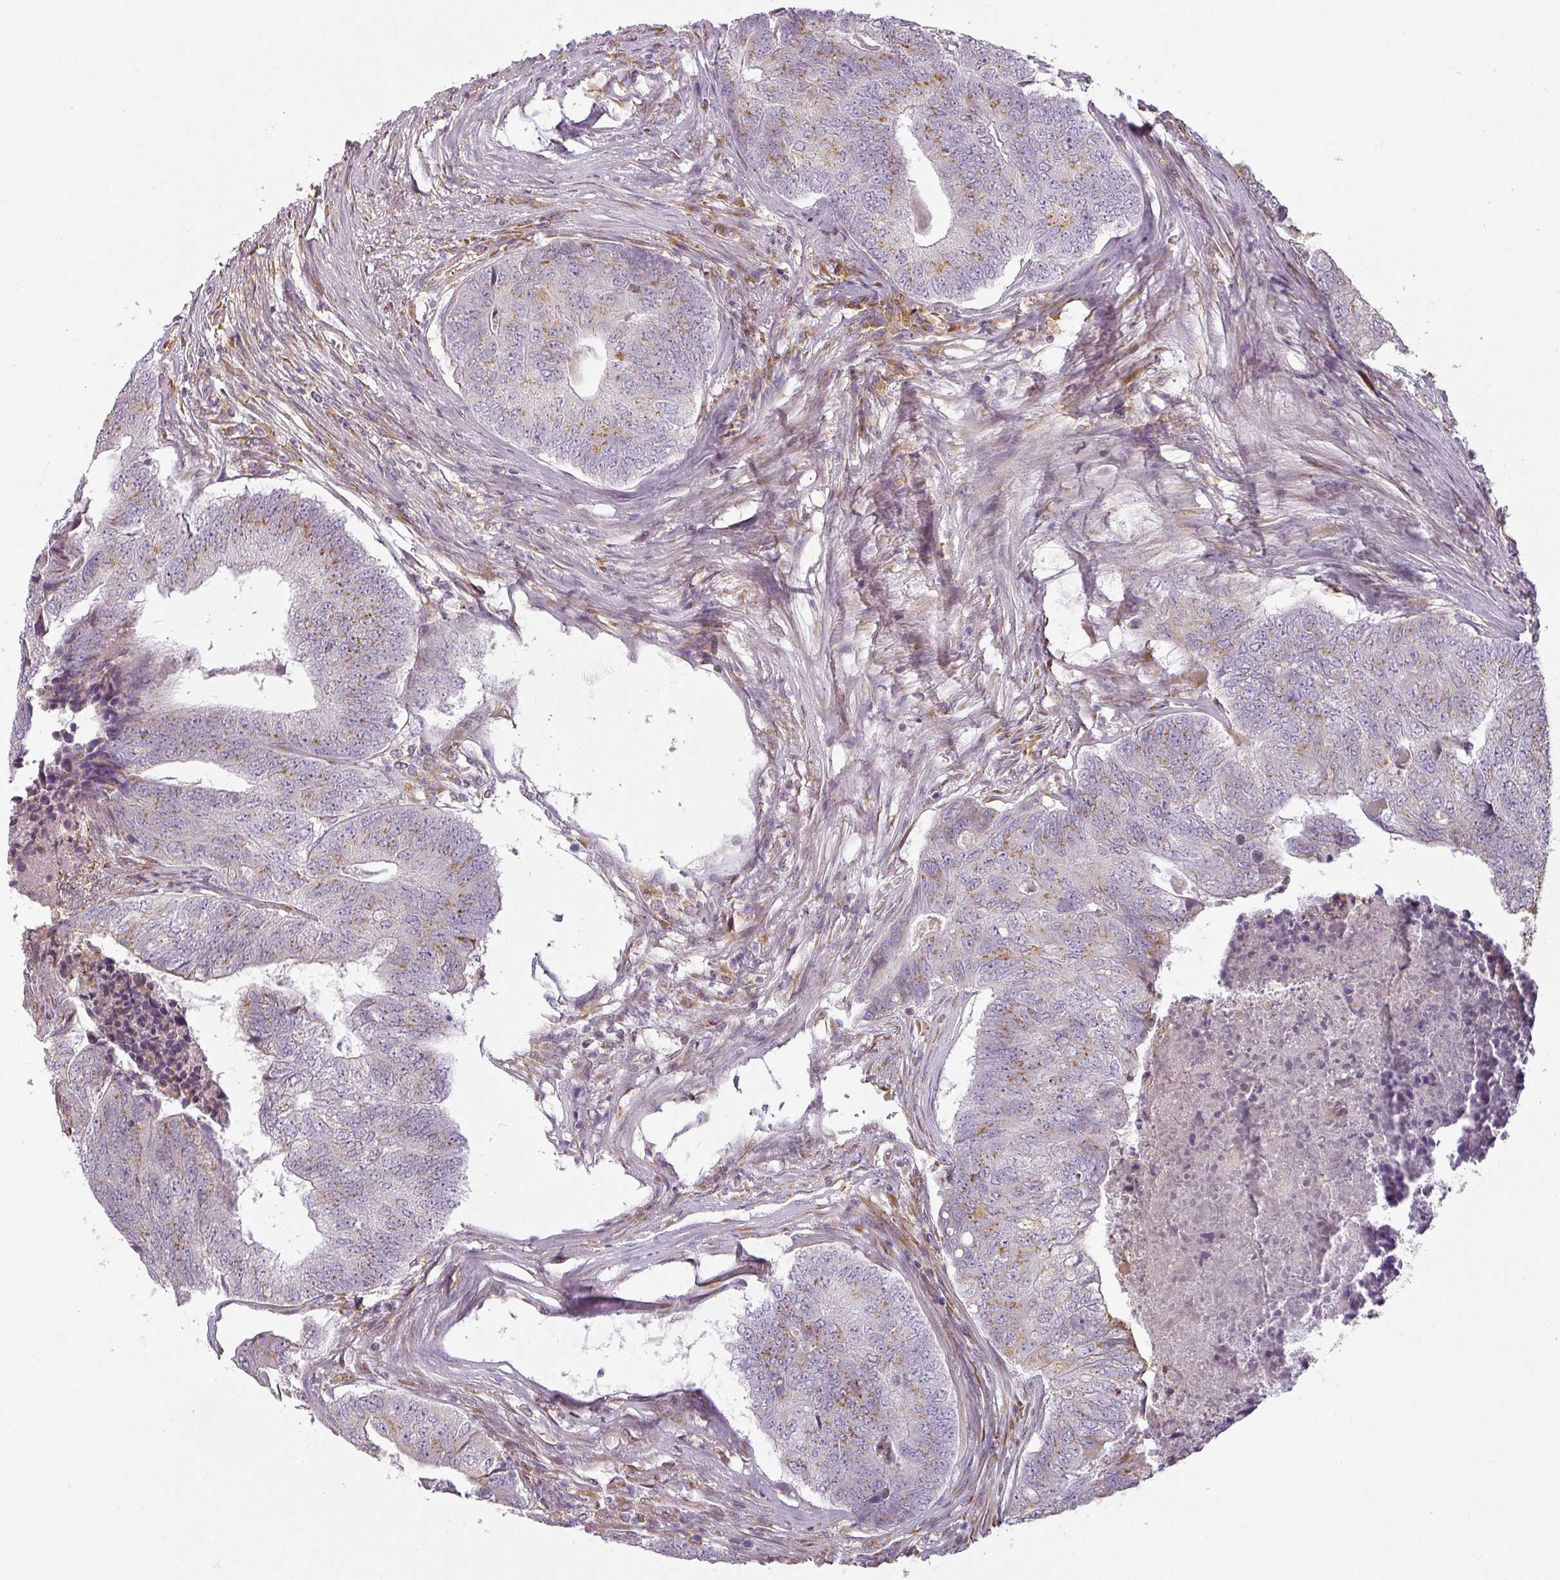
{"staining": {"intensity": "weak", "quantity": "25%-75%", "location": "cytoplasmic/membranous"}, "tissue": "colorectal cancer", "cell_type": "Tumor cells", "image_type": "cancer", "snomed": [{"axis": "morphology", "description": "Adenocarcinoma, NOS"}, {"axis": "topography", "description": "Colon"}], "caption": "Human colorectal adenocarcinoma stained with a protein marker exhibits weak staining in tumor cells.", "gene": "CCDC144A", "patient": {"sex": "female", "age": 67}}